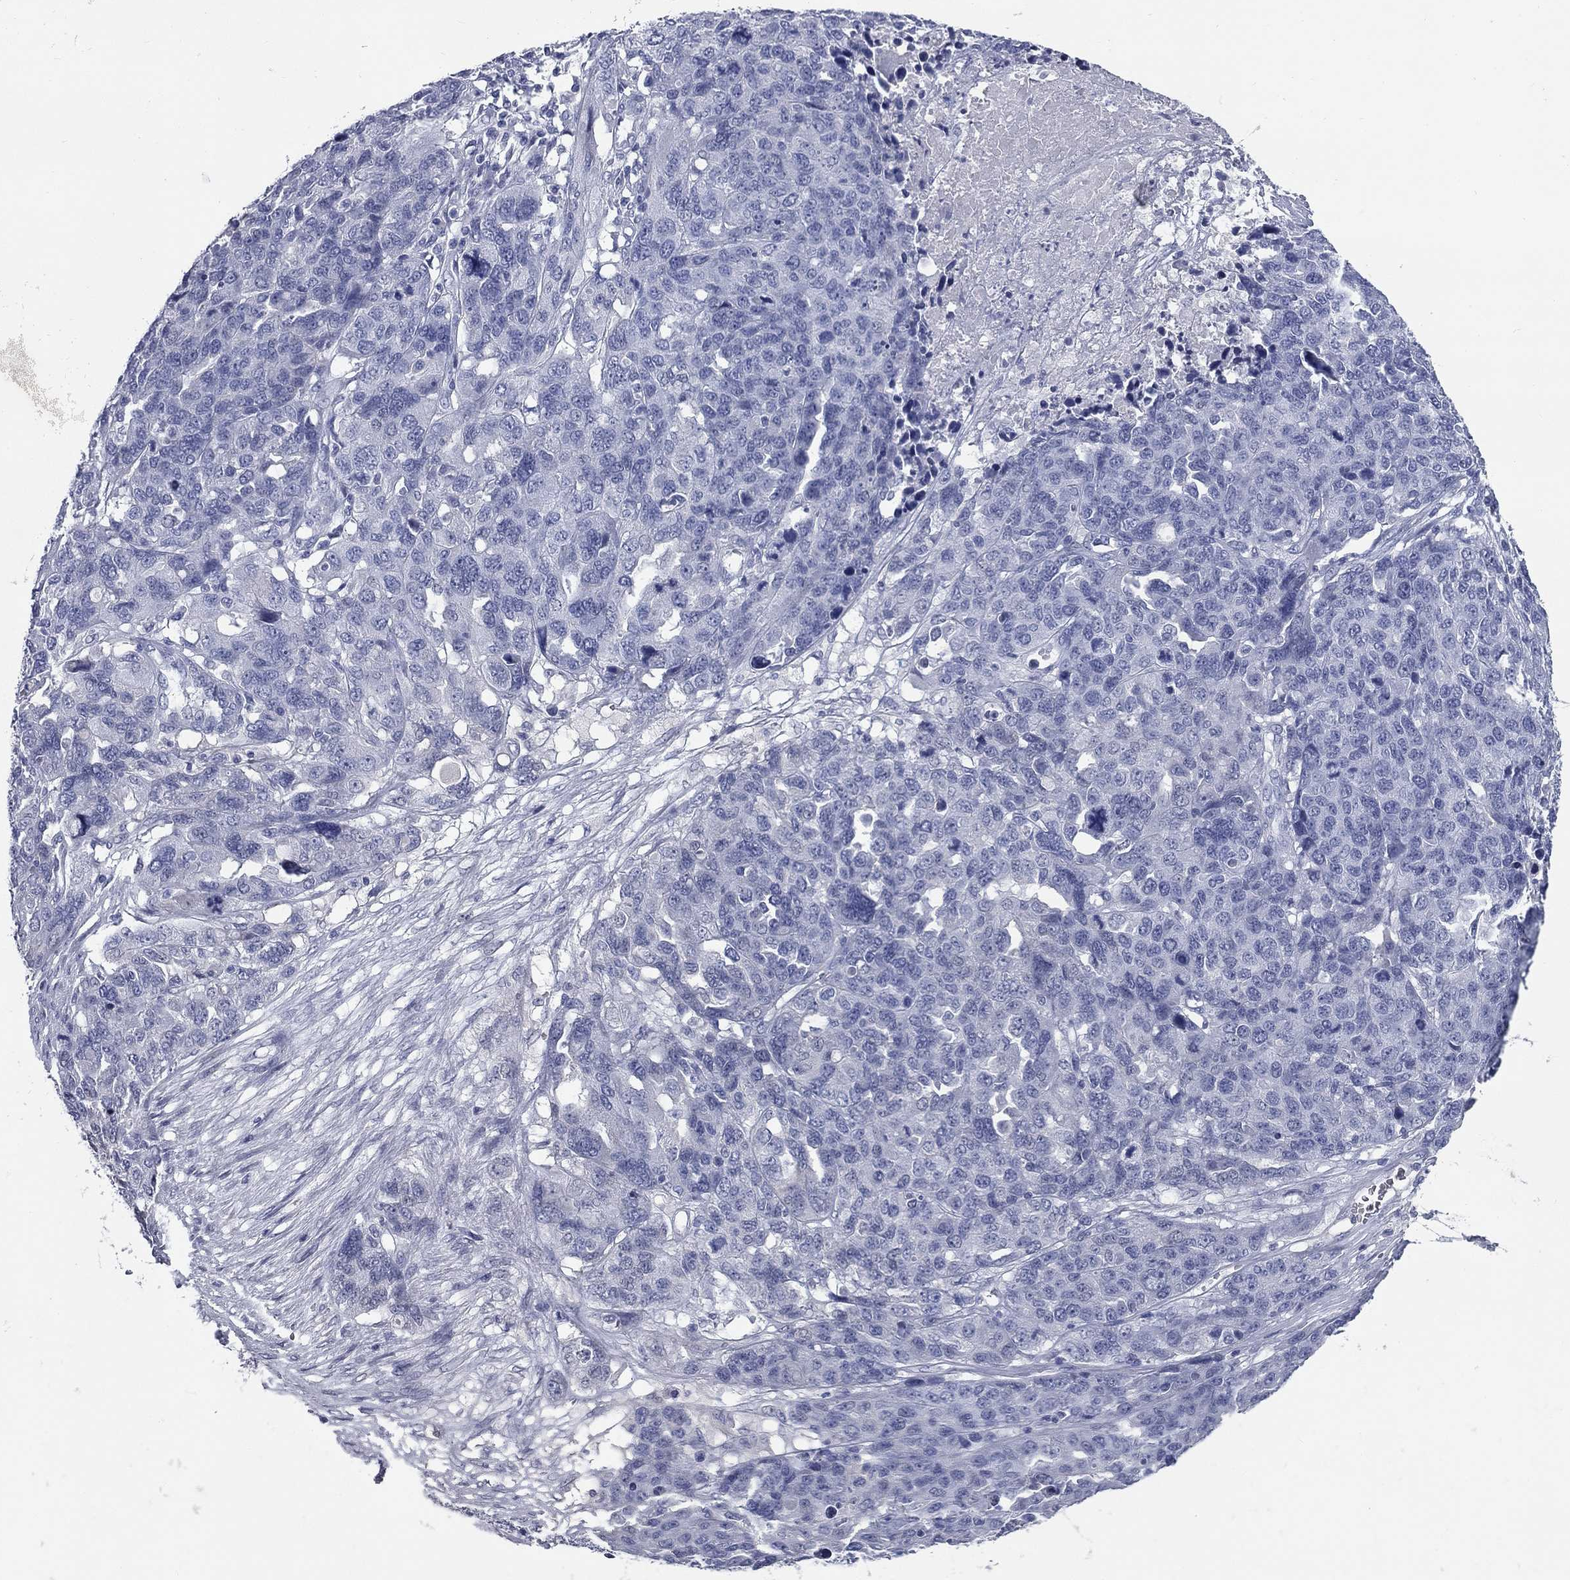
{"staining": {"intensity": "negative", "quantity": "none", "location": "none"}, "tissue": "ovarian cancer", "cell_type": "Tumor cells", "image_type": "cancer", "snomed": [{"axis": "morphology", "description": "Cystadenocarcinoma, serous, NOS"}, {"axis": "topography", "description": "Ovary"}], "caption": "Immunohistochemistry (IHC) of ovarian serous cystadenocarcinoma shows no positivity in tumor cells.", "gene": "SYT12", "patient": {"sex": "female", "age": 87}}